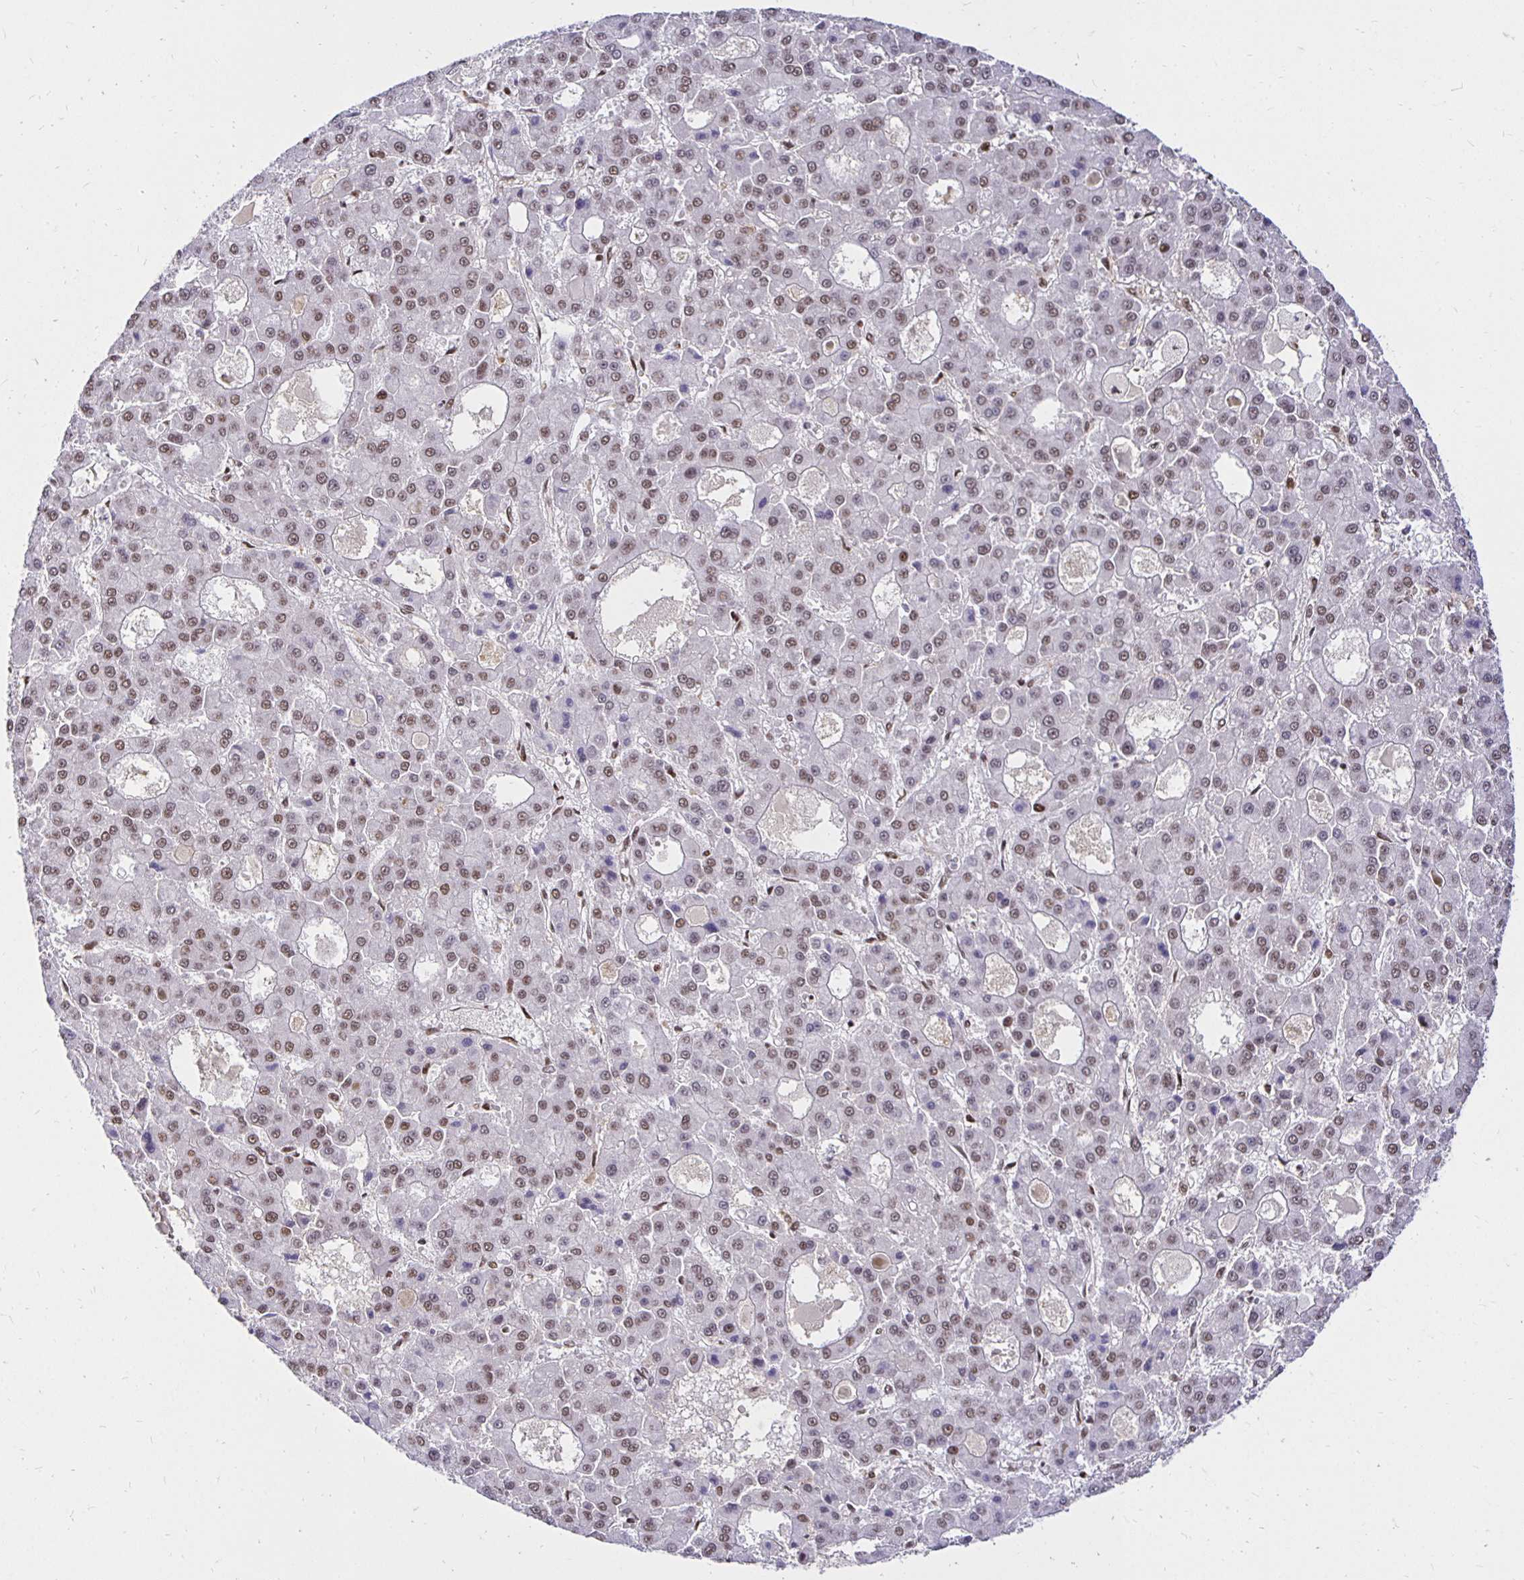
{"staining": {"intensity": "moderate", "quantity": ">75%", "location": "nuclear"}, "tissue": "liver cancer", "cell_type": "Tumor cells", "image_type": "cancer", "snomed": [{"axis": "morphology", "description": "Carcinoma, Hepatocellular, NOS"}, {"axis": "topography", "description": "Liver"}], "caption": "Human liver cancer stained with a brown dye displays moderate nuclear positive expression in approximately >75% of tumor cells.", "gene": "ZNF579", "patient": {"sex": "male", "age": 70}}